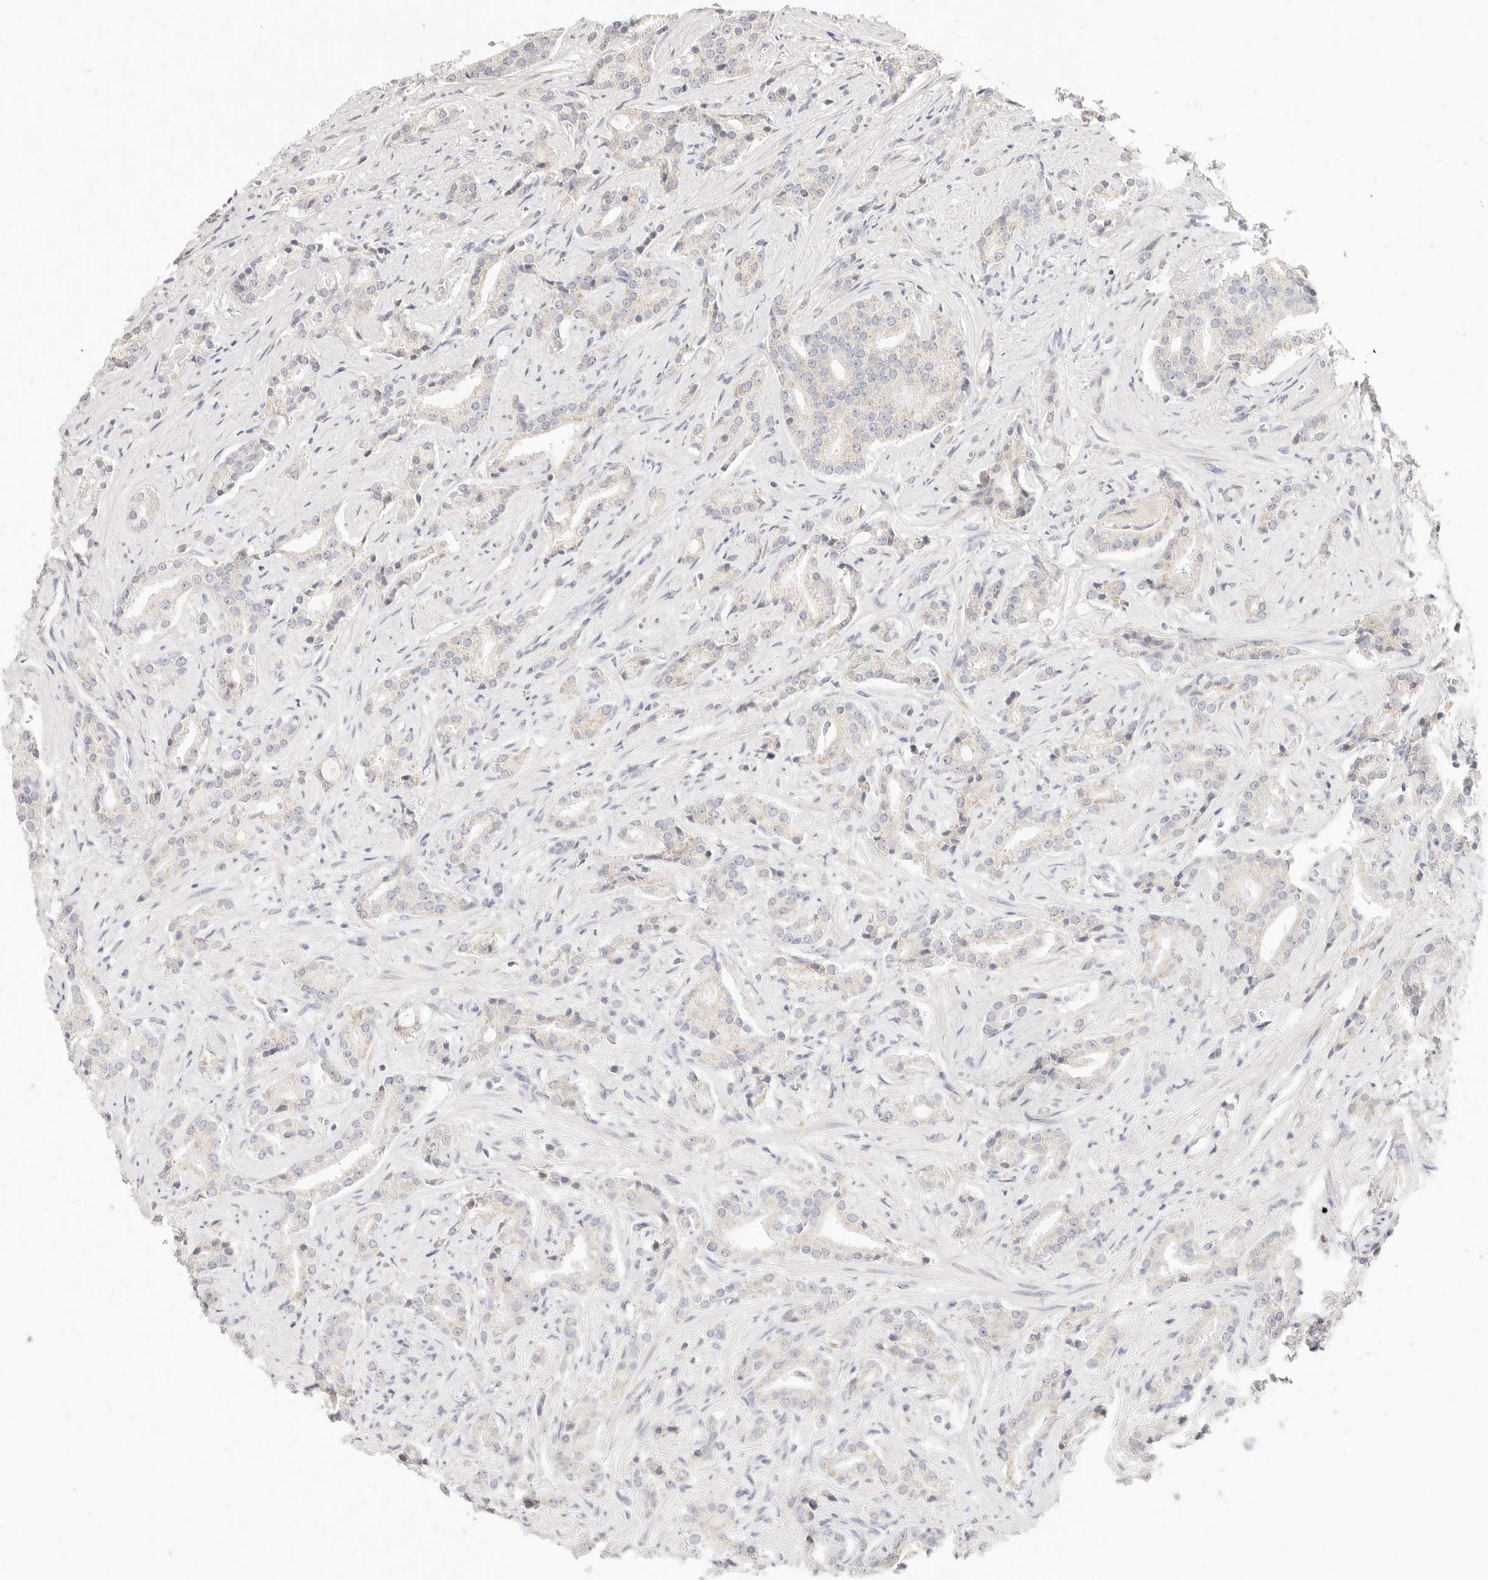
{"staining": {"intensity": "negative", "quantity": "none", "location": "none"}, "tissue": "prostate cancer", "cell_type": "Tumor cells", "image_type": "cancer", "snomed": [{"axis": "morphology", "description": "Adenocarcinoma, Low grade"}, {"axis": "topography", "description": "Prostate"}], "caption": "The immunohistochemistry photomicrograph has no significant staining in tumor cells of prostate adenocarcinoma (low-grade) tissue. (IHC, brightfield microscopy, high magnification).", "gene": "GPR156", "patient": {"sex": "male", "age": 67}}